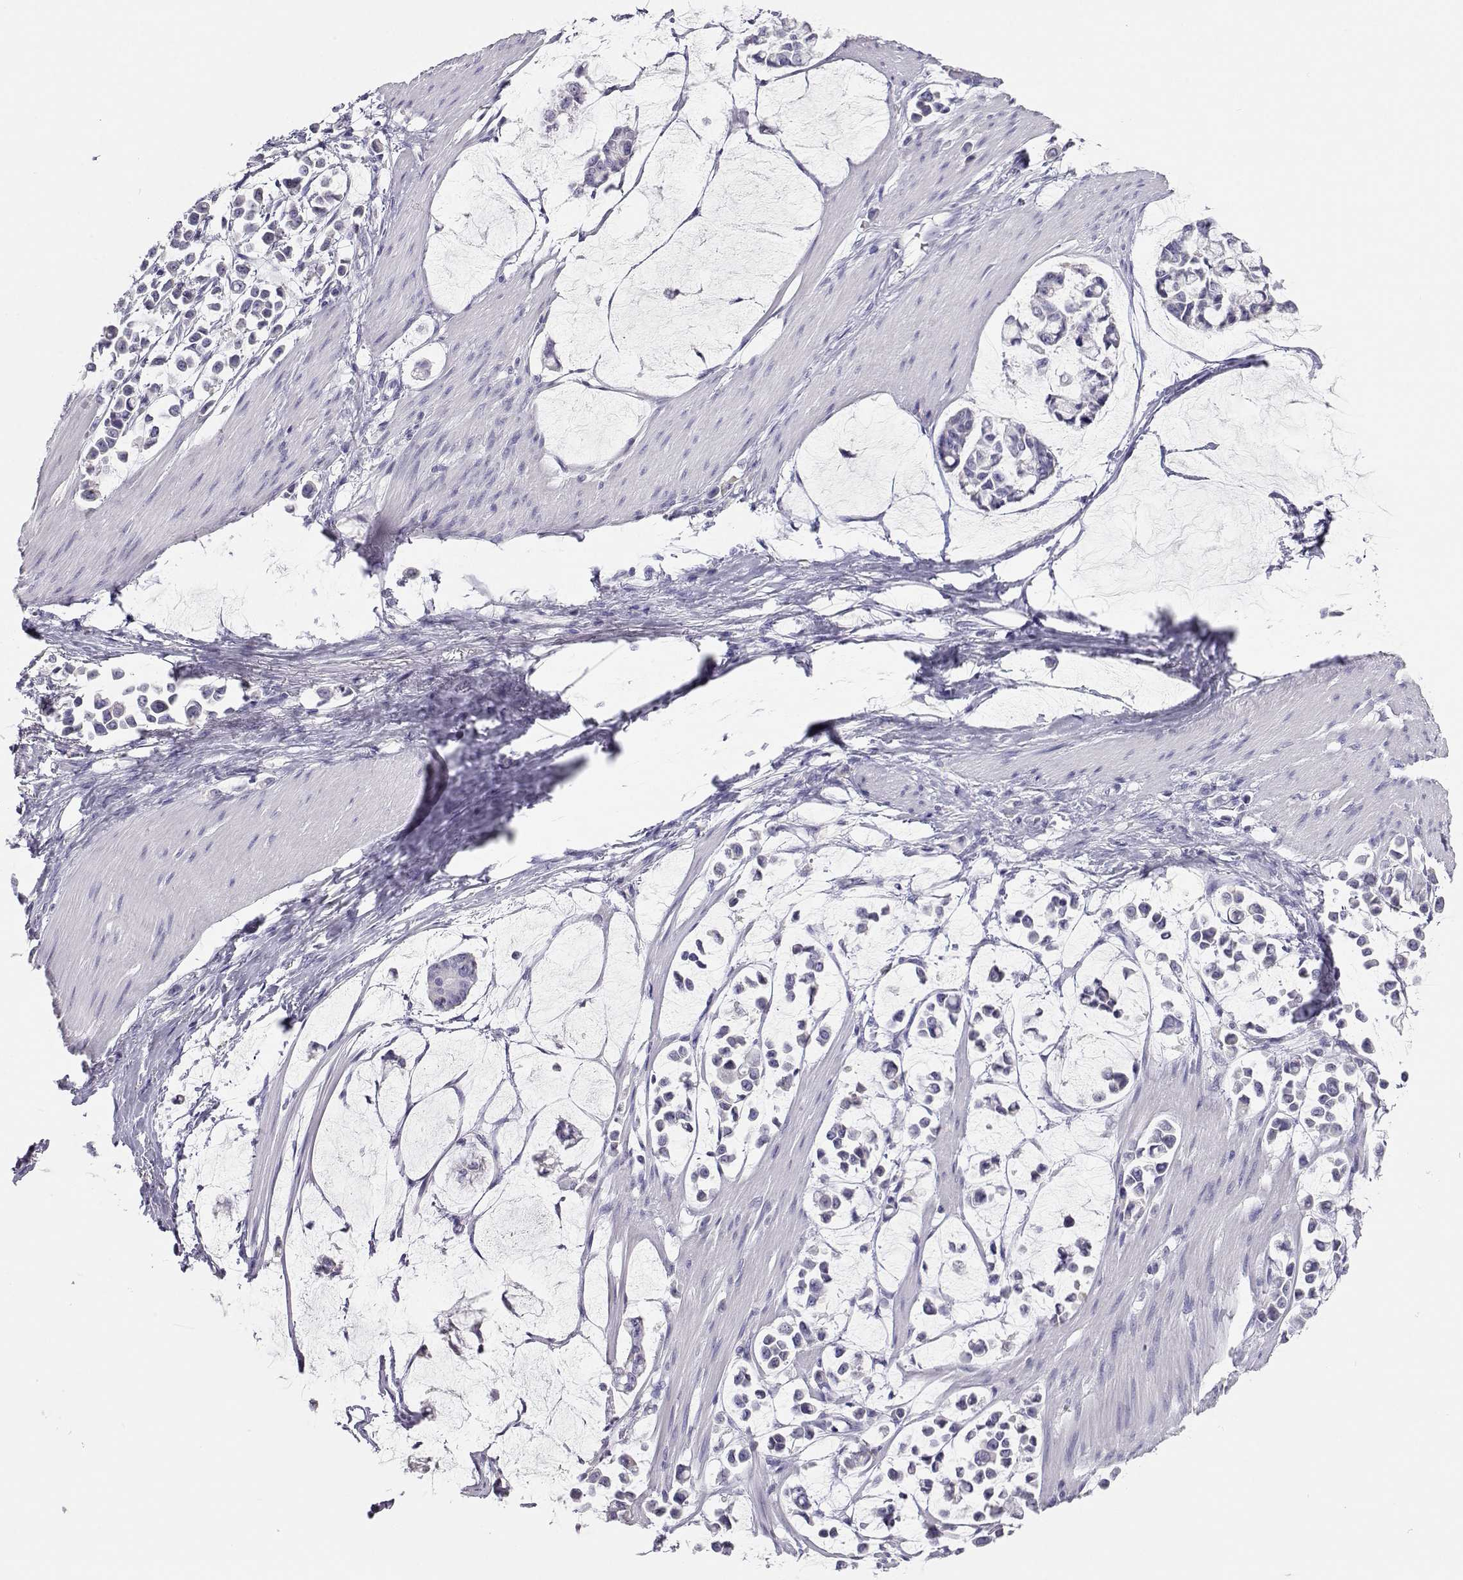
{"staining": {"intensity": "negative", "quantity": "none", "location": "none"}, "tissue": "stomach cancer", "cell_type": "Tumor cells", "image_type": "cancer", "snomed": [{"axis": "morphology", "description": "Adenocarcinoma, NOS"}, {"axis": "topography", "description": "Stomach"}], "caption": "A histopathology image of human adenocarcinoma (stomach) is negative for staining in tumor cells. (DAB (3,3'-diaminobenzidine) IHC visualized using brightfield microscopy, high magnification).", "gene": "GPR174", "patient": {"sex": "male", "age": 82}}